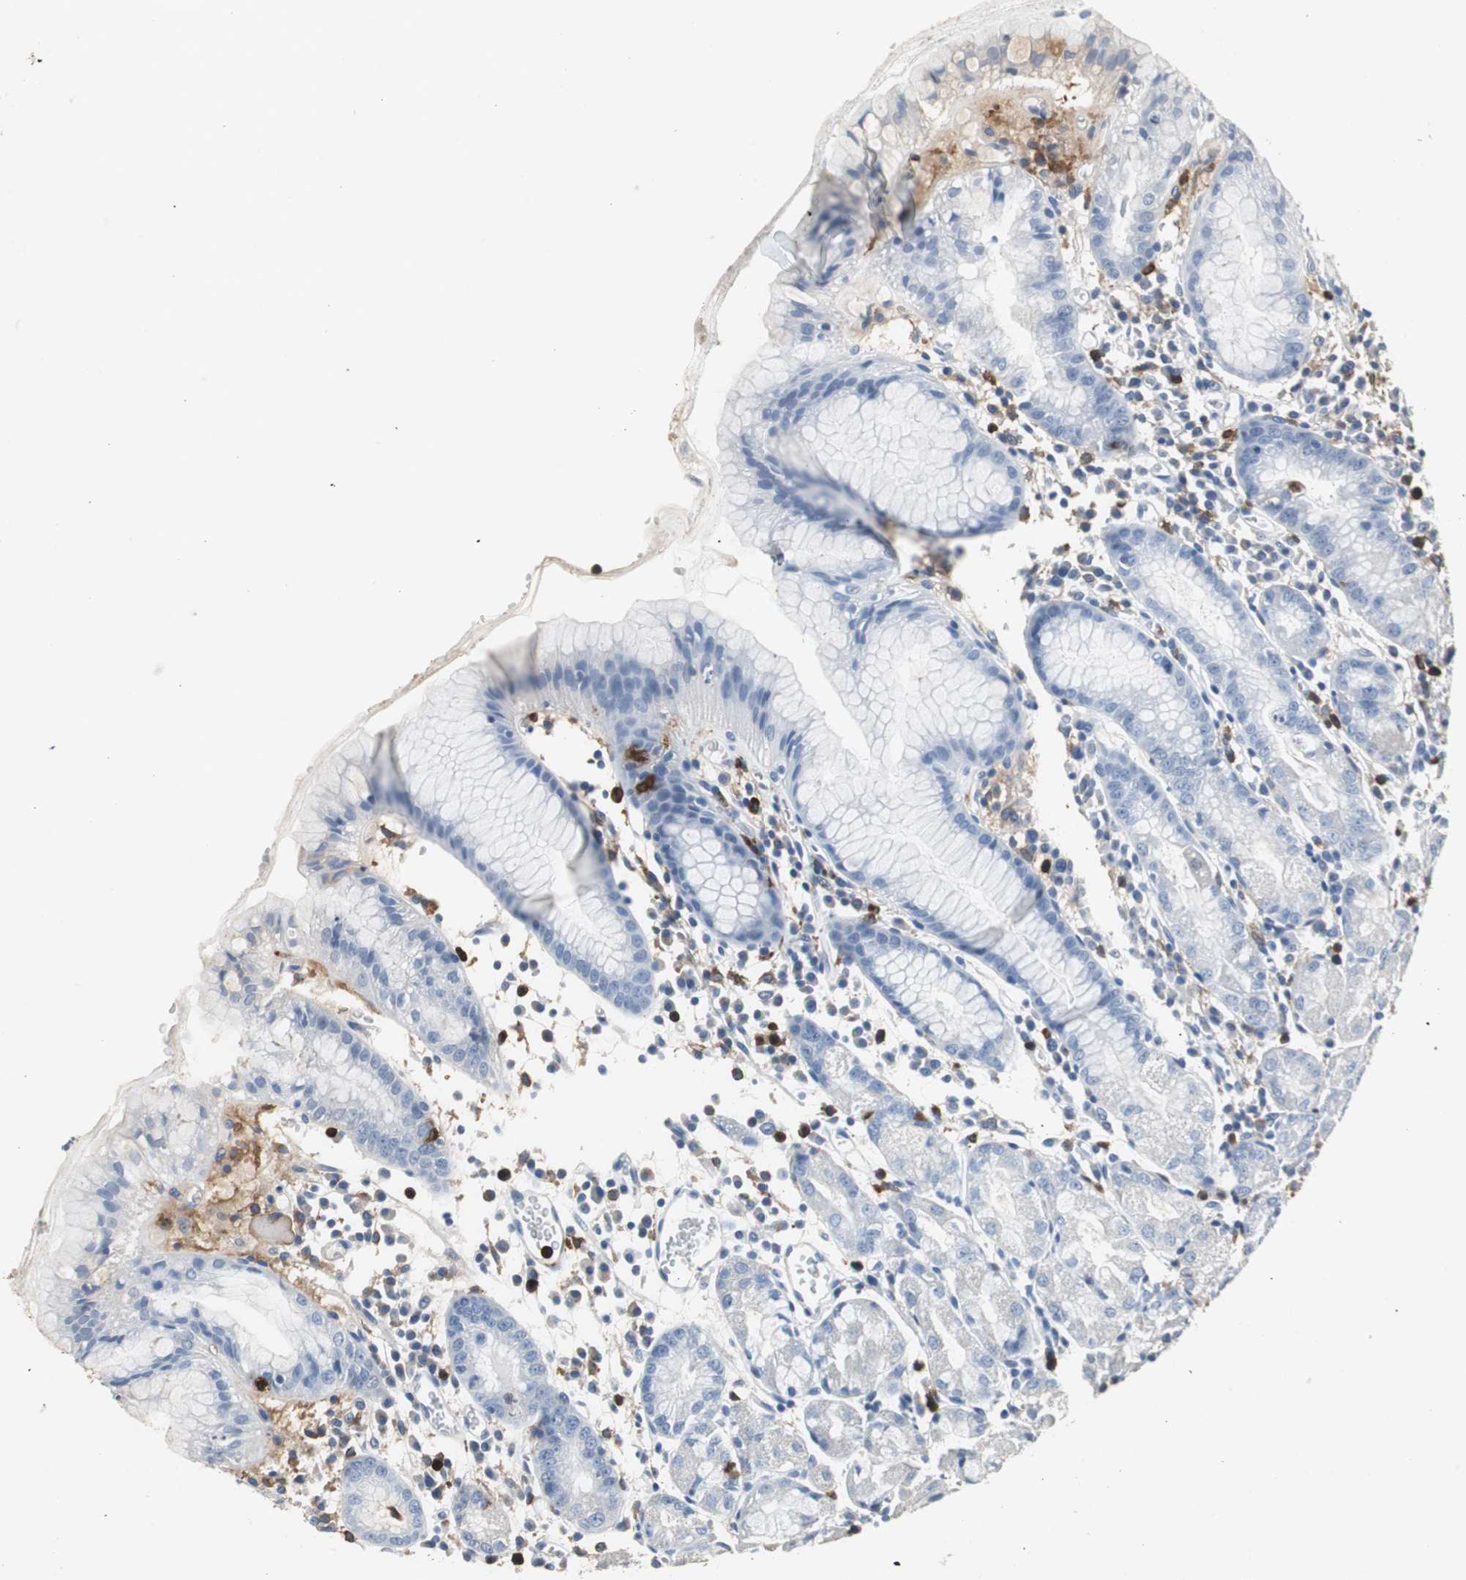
{"staining": {"intensity": "strong", "quantity": "<25%", "location": "cytoplasmic/membranous"}, "tissue": "stomach", "cell_type": "Glandular cells", "image_type": "normal", "snomed": [{"axis": "morphology", "description": "Normal tissue, NOS"}, {"axis": "topography", "description": "Stomach"}, {"axis": "topography", "description": "Stomach, lower"}], "caption": "A high-resolution histopathology image shows immunohistochemistry staining of benign stomach, which shows strong cytoplasmic/membranous expression in approximately <25% of glandular cells. Nuclei are stained in blue.", "gene": "NCF2", "patient": {"sex": "female", "age": 75}}